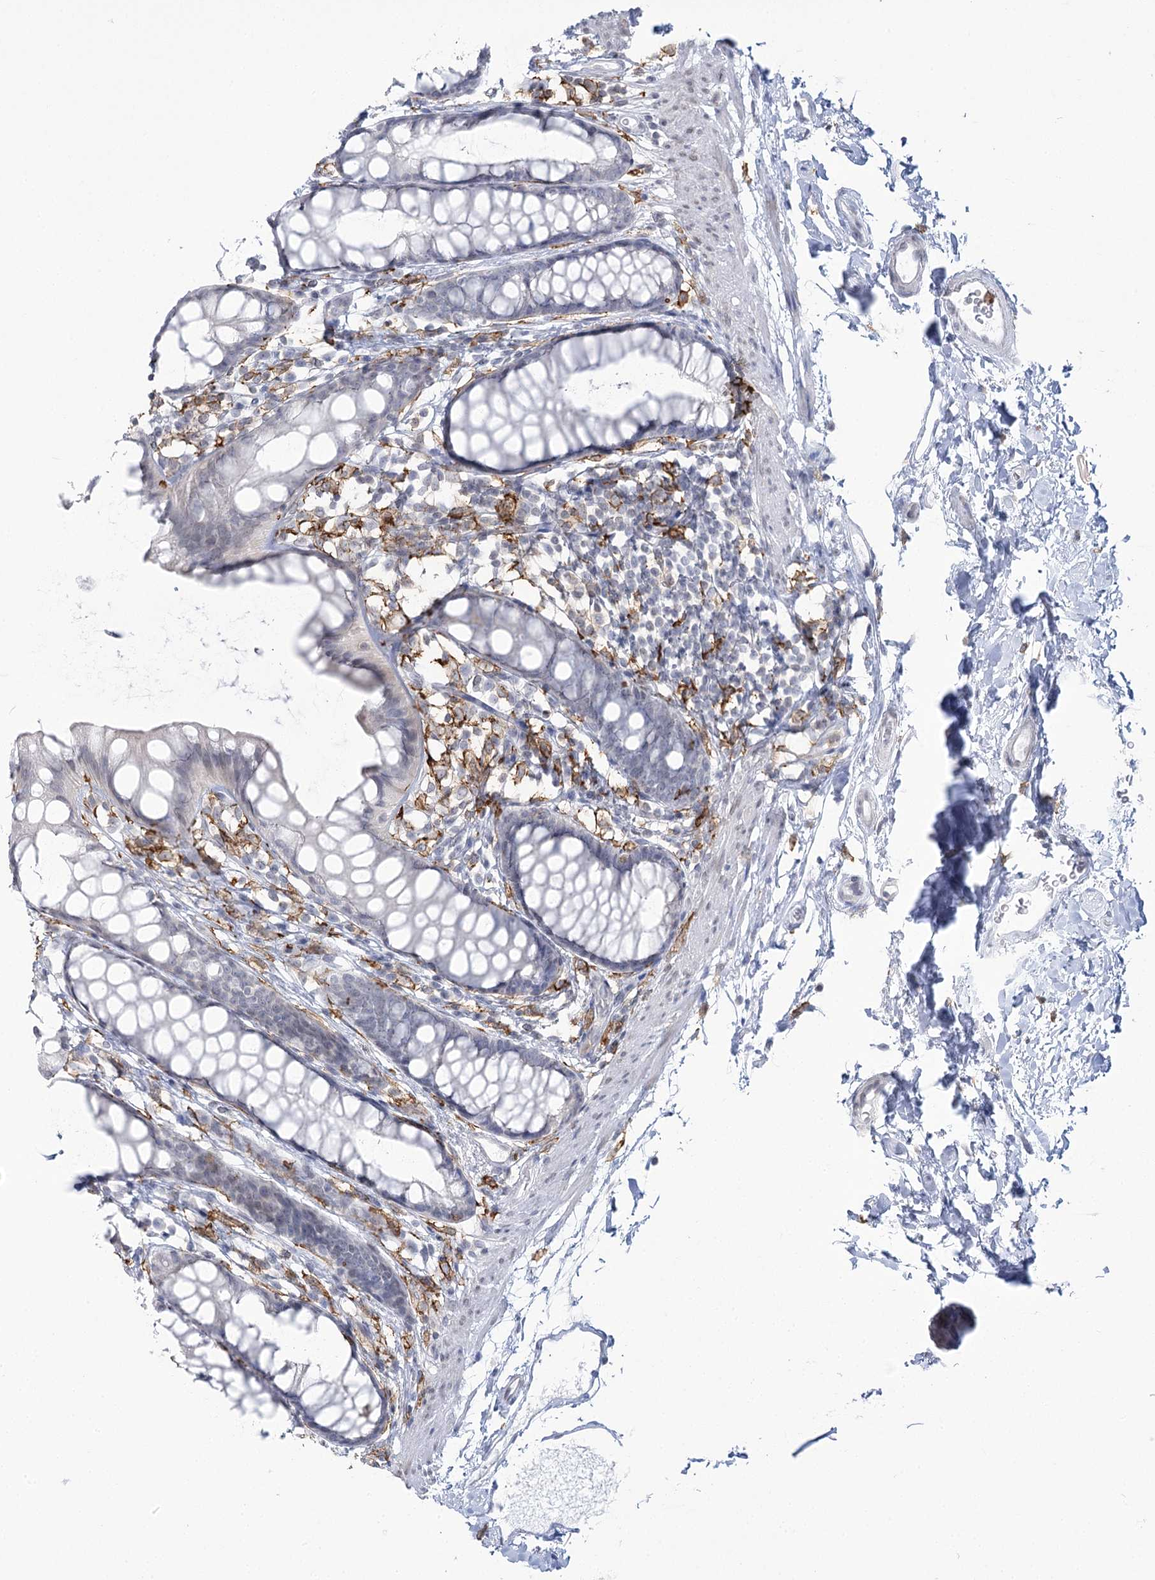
{"staining": {"intensity": "negative", "quantity": "none", "location": "none"}, "tissue": "rectum", "cell_type": "Glandular cells", "image_type": "normal", "snomed": [{"axis": "morphology", "description": "Normal tissue, NOS"}, {"axis": "topography", "description": "Rectum"}], "caption": "This is a photomicrograph of immunohistochemistry staining of unremarkable rectum, which shows no expression in glandular cells. (DAB (3,3'-diaminobenzidine) immunohistochemistry with hematoxylin counter stain).", "gene": "C11orf1", "patient": {"sex": "female", "age": 65}}